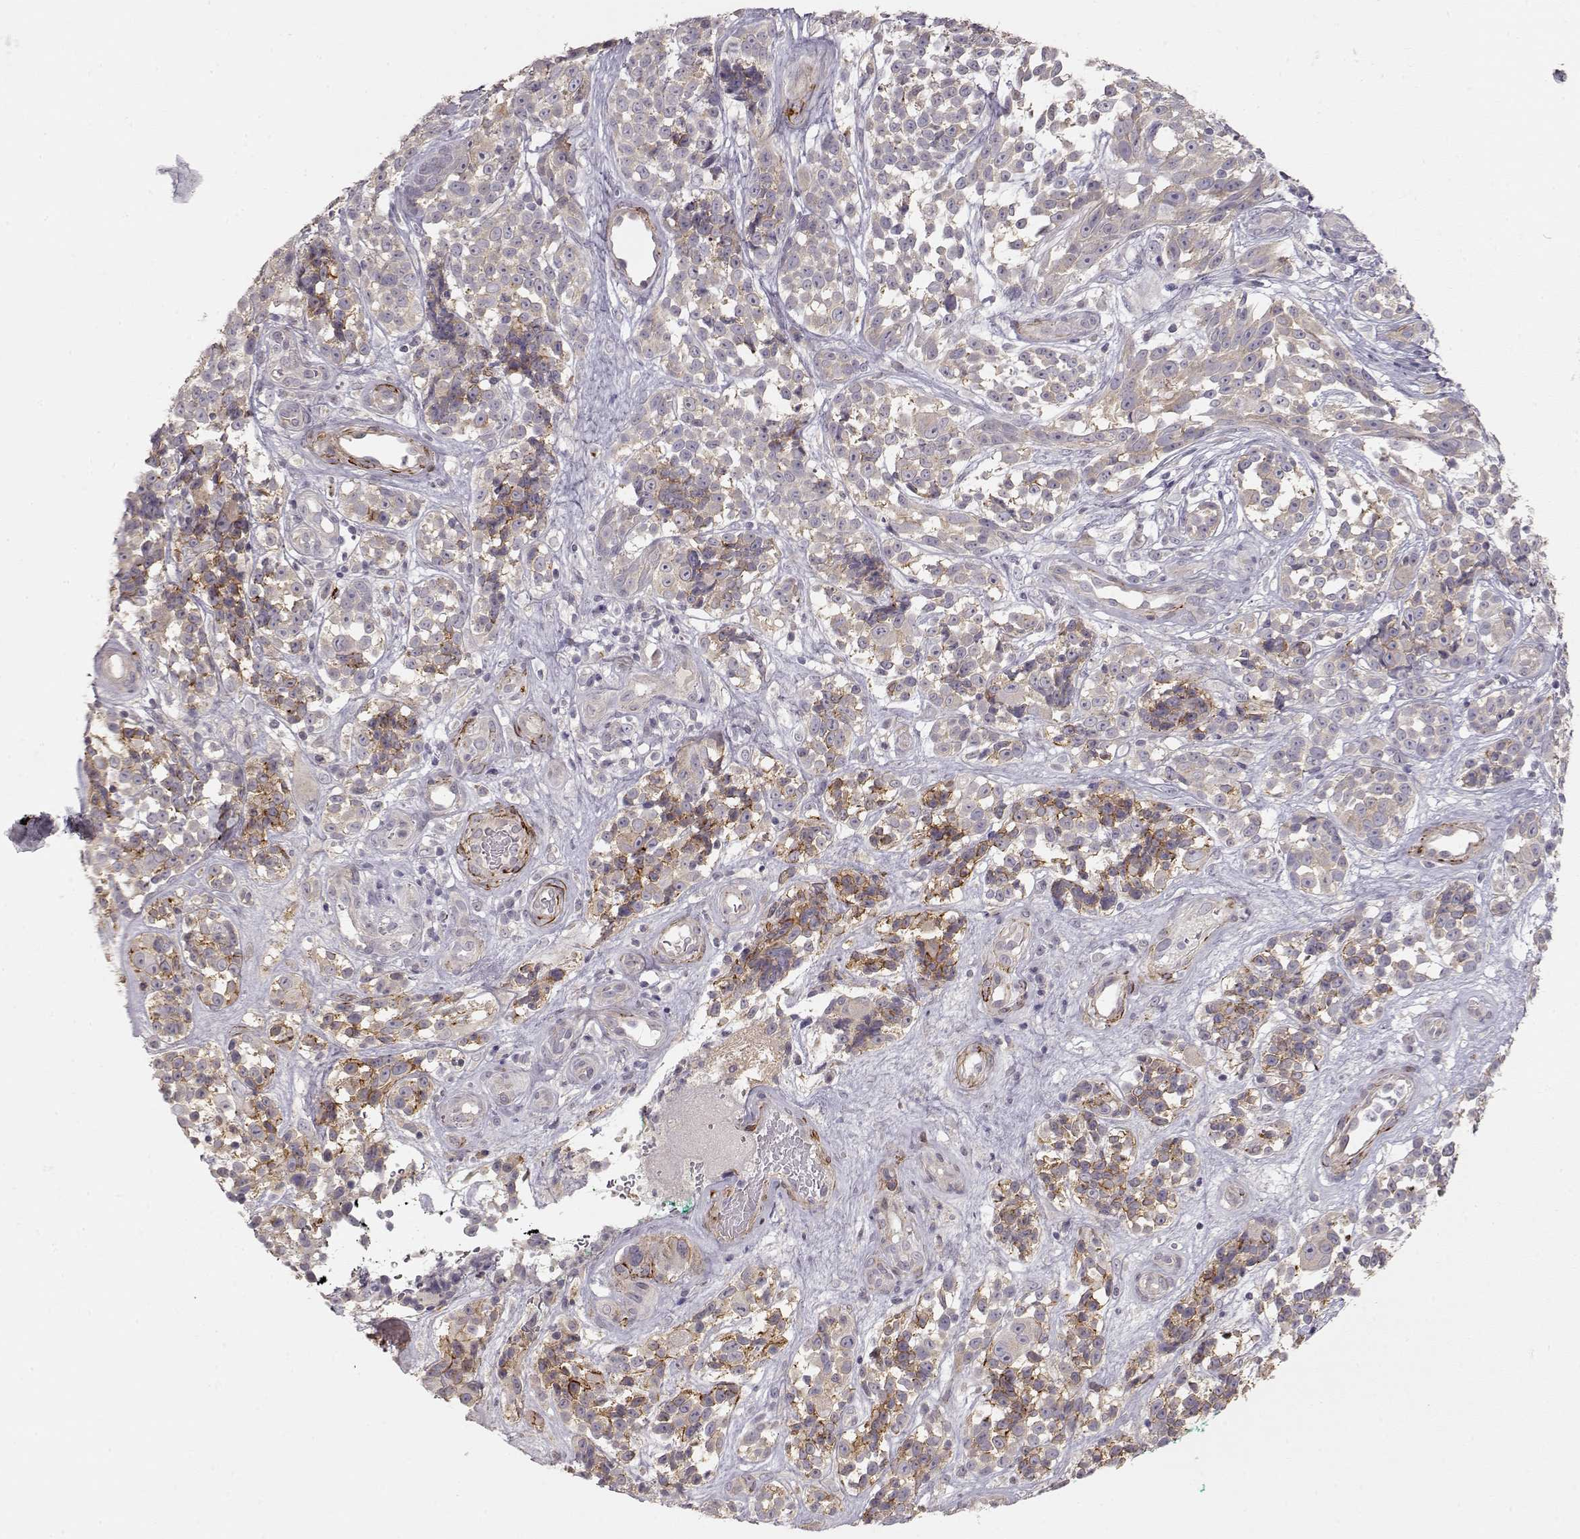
{"staining": {"intensity": "negative", "quantity": "none", "location": "none"}, "tissue": "melanoma", "cell_type": "Tumor cells", "image_type": "cancer", "snomed": [{"axis": "morphology", "description": "Malignant melanoma, NOS"}, {"axis": "topography", "description": "Skin"}], "caption": "IHC histopathology image of malignant melanoma stained for a protein (brown), which demonstrates no staining in tumor cells.", "gene": "ARHGAP8", "patient": {"sex": "female", "age": 88}}